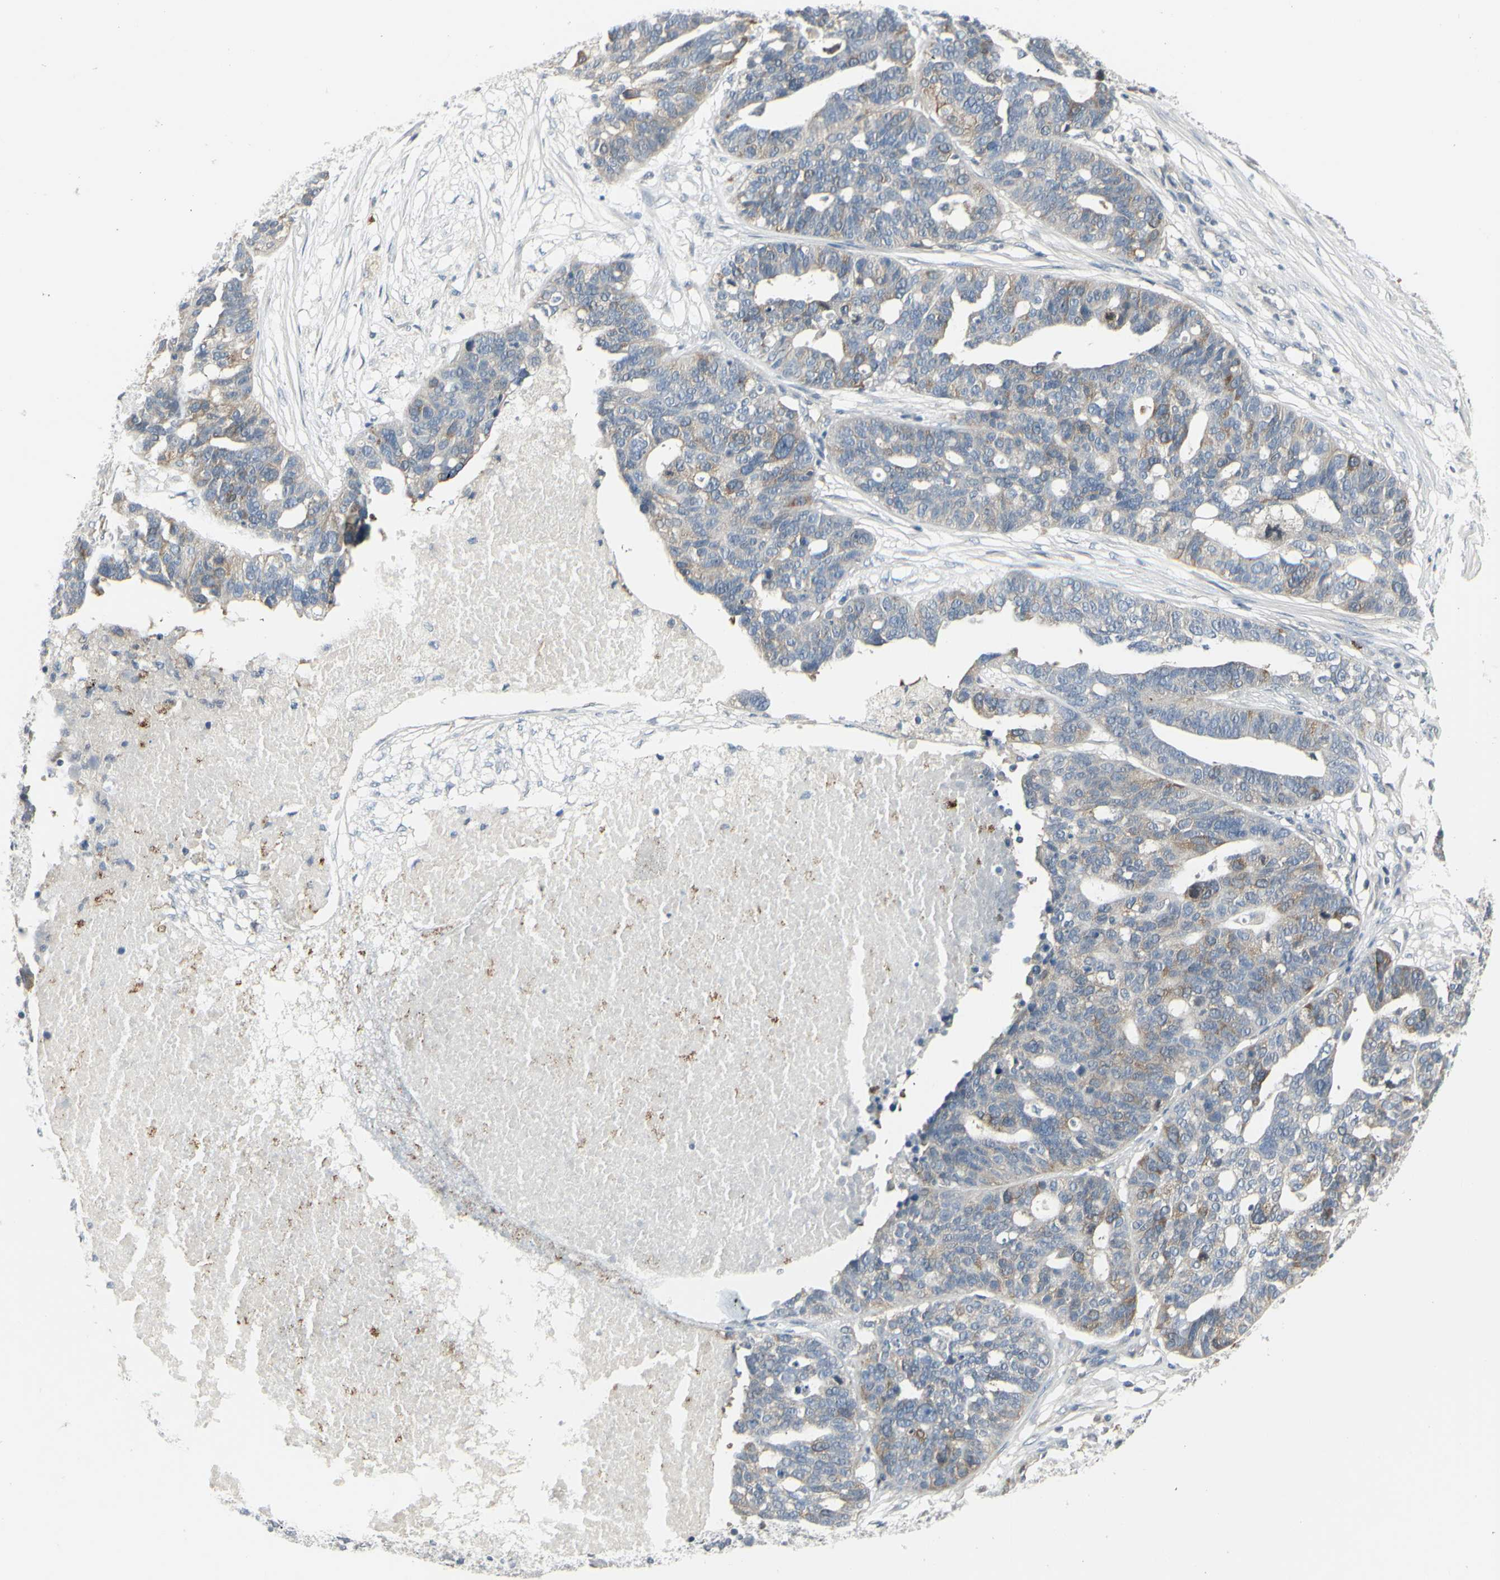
{"staining": {"intensity": "moderate", "quantity": "25%-75%", "location": "cytoplasmic/membranous"}, "tissue": "ovarian cancer", "cell_type": "Tumor cells", "image_type": "cancer", "snomed": [{"axis": "morphology", "description": "Cystadenocarcinoma, serous, NOS"}, {"axis": "topography", "description": "Ovary"}], "caption": "A brown stain labels moderate cytoplasmic/membranous positivity of a protein in ovarian cancer (serous cystadenocarcinoma) tumor cells.", "gene": "CCNB2", "patient": {"sex": "female", "age": 59}}